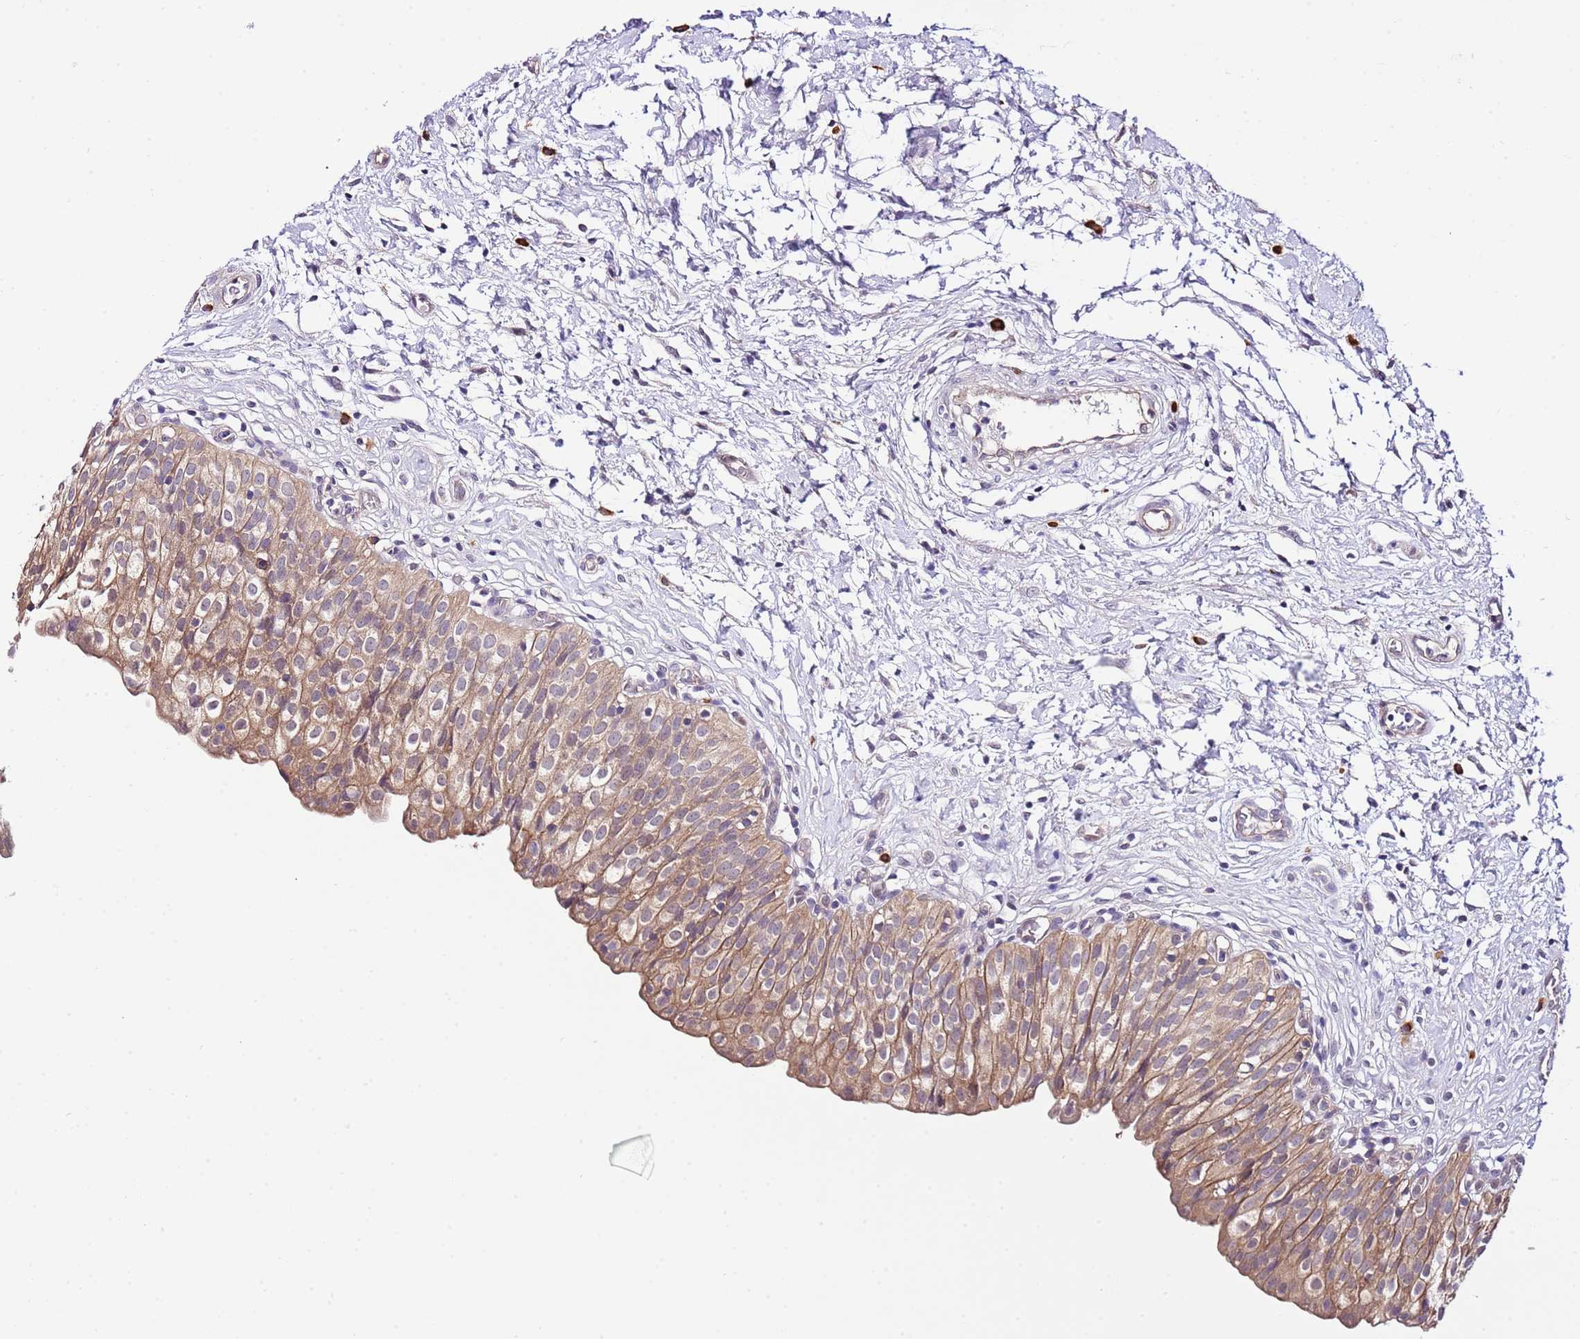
{"staining": {"intensity": "moderate", "quantity": ">75%", "location": "cytoplasmic/membranous"}, "tissue": "urinary bladder", "cell_type": "Urothelial cells", "image_type": "normal", "snomed": [{"axis": "morphology", "description": "Normal tissue, NOS"}, {"axis": "topography", "description": "Urinary bladder"}], "caption": "A brown stain shows moderate cytoplasmic/membranous expression of a protein in urothelial cells of normal urinary bladder. Using DAB (3,3'-diaminobenzidine) (brown) and hematoxylin (blue) stains, captured at high magnification using brightfield microscopy.", "gene": "DONSON", "patient": {"sex": "male", "age": 55}}